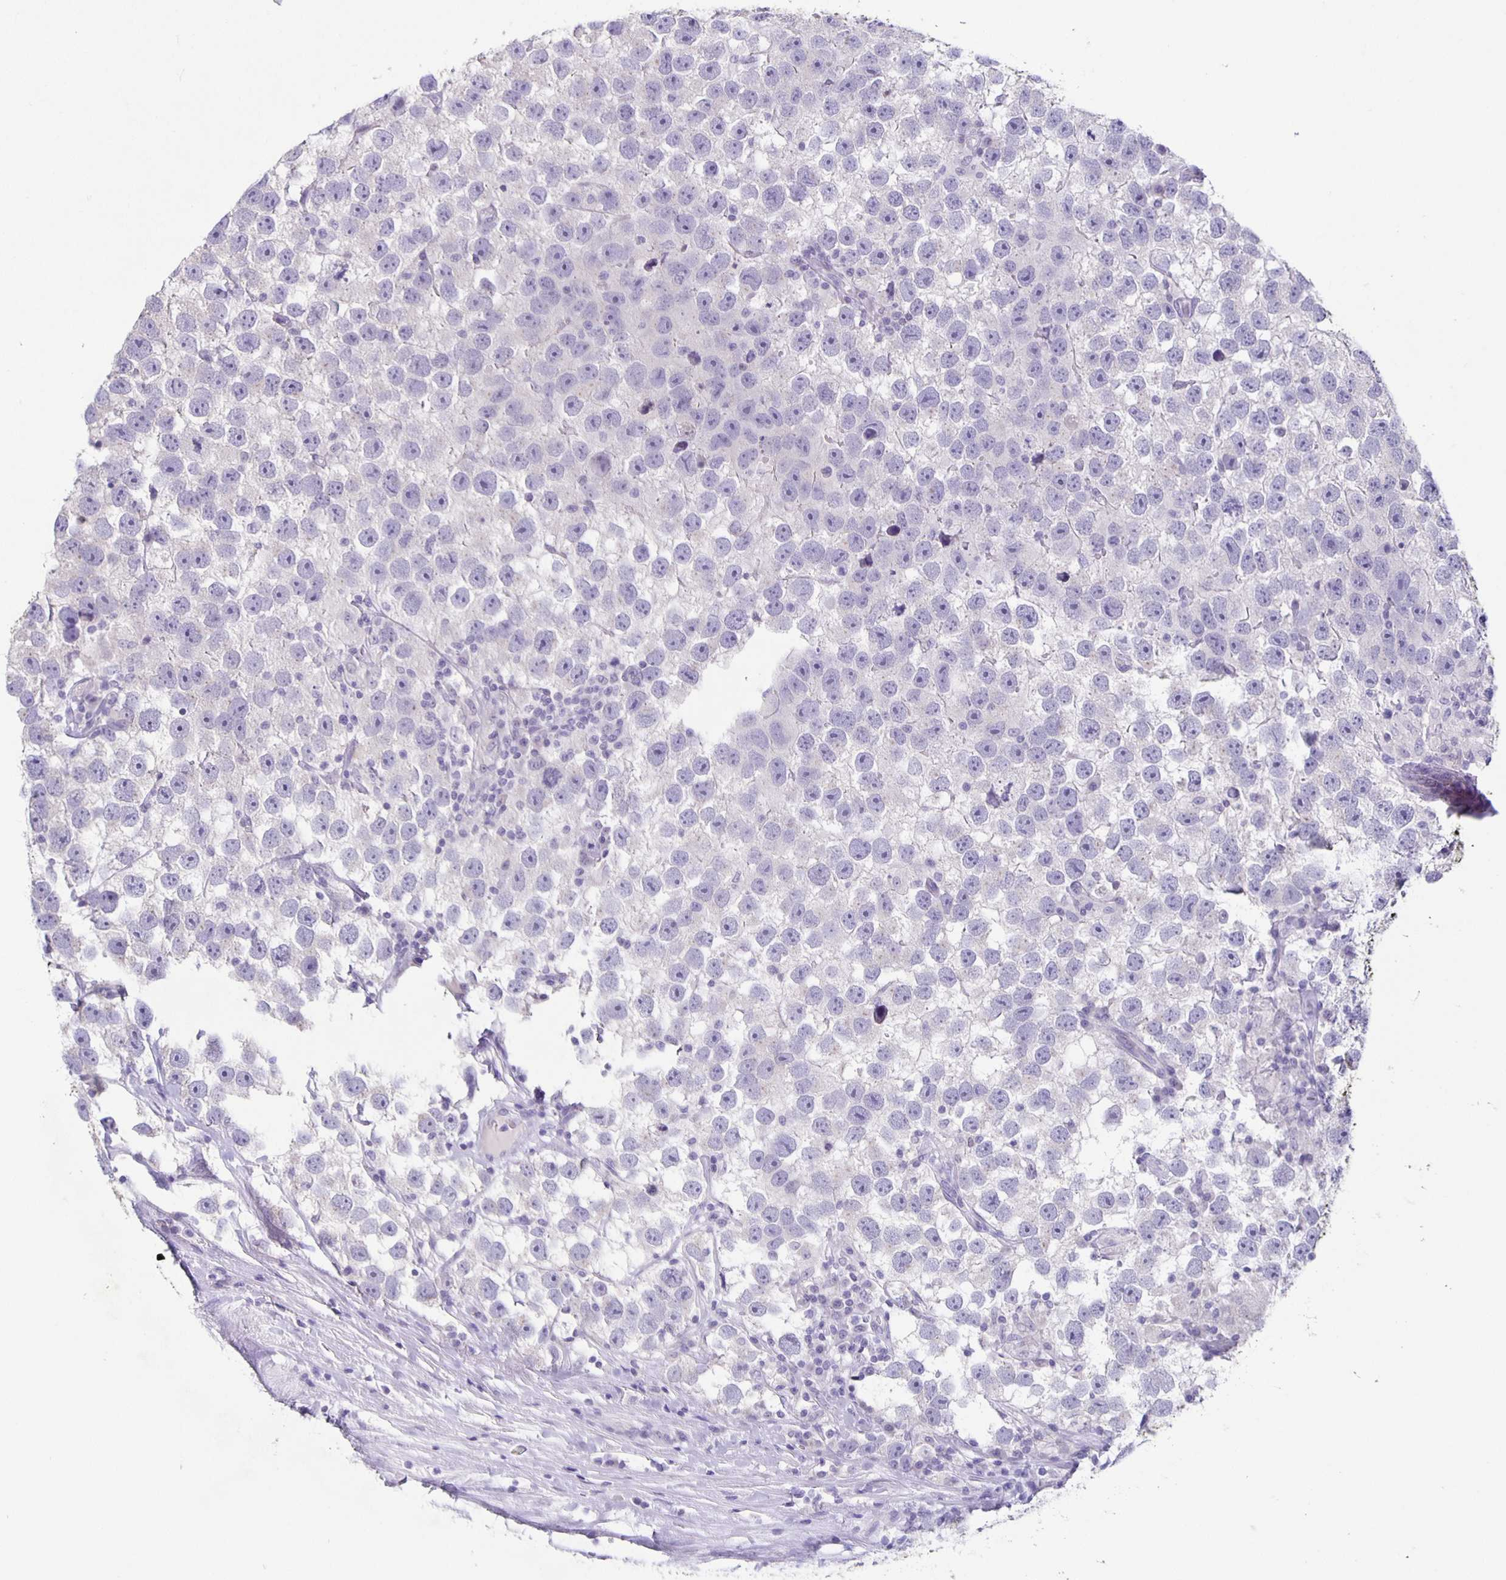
{"staining": {"intensity": "negative", "quantity": "none", "location": "none"}, "tissue": "testis cancer", "cell_type": "Tumor cells", "image_type": "cancer", "snomed": [{"axis": "morphology", "description": "Seminoma, NOS"}, {"axis": "topography", "description": "Testis"}], "caption": "Testis cancer (seminoma) was stained to show a protein in brown. There is no significant expression in tumor cells.", "gene": "CARNS1", "patient": {"sex": "male", "age": 26}}